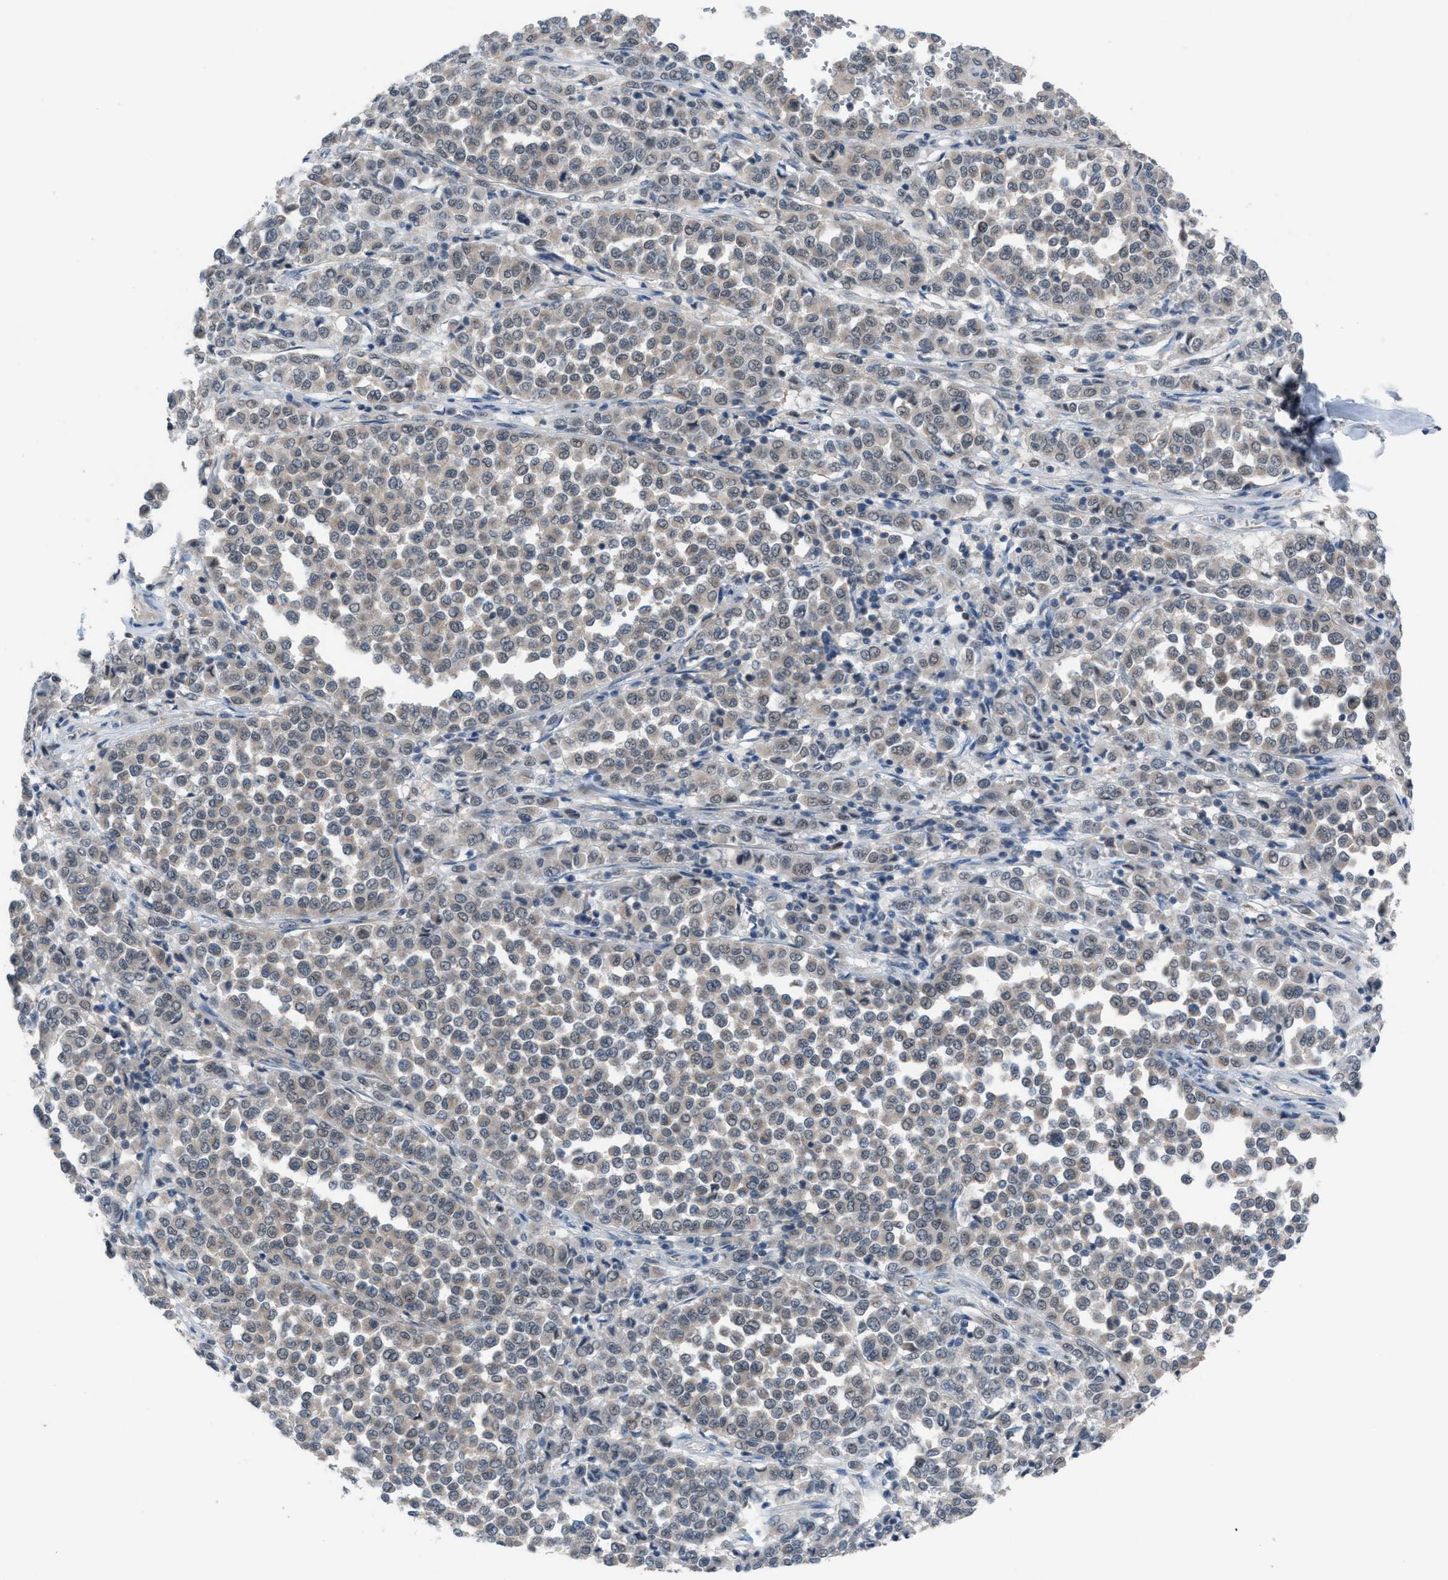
{"staining": {"intensity": "negative", "quantity": "none", "location": "none"}, "tissue": "melanoma", "cell_type": "Tumor cells", "image_type": "cancer", "snomed": [{"axis": "morphology", "description": "Malignant melanoma, Metastatic site"}, {"axis": "topography", "description": "Pancreas"}], "caption": "Immunohistochemistry (IHC) micrograph of human melanoma stained for a protein (brown), which reveals no positivity in tumor cells.", "gene": "ANAPC11", "patient": {"sex": "female", "age": 30}}